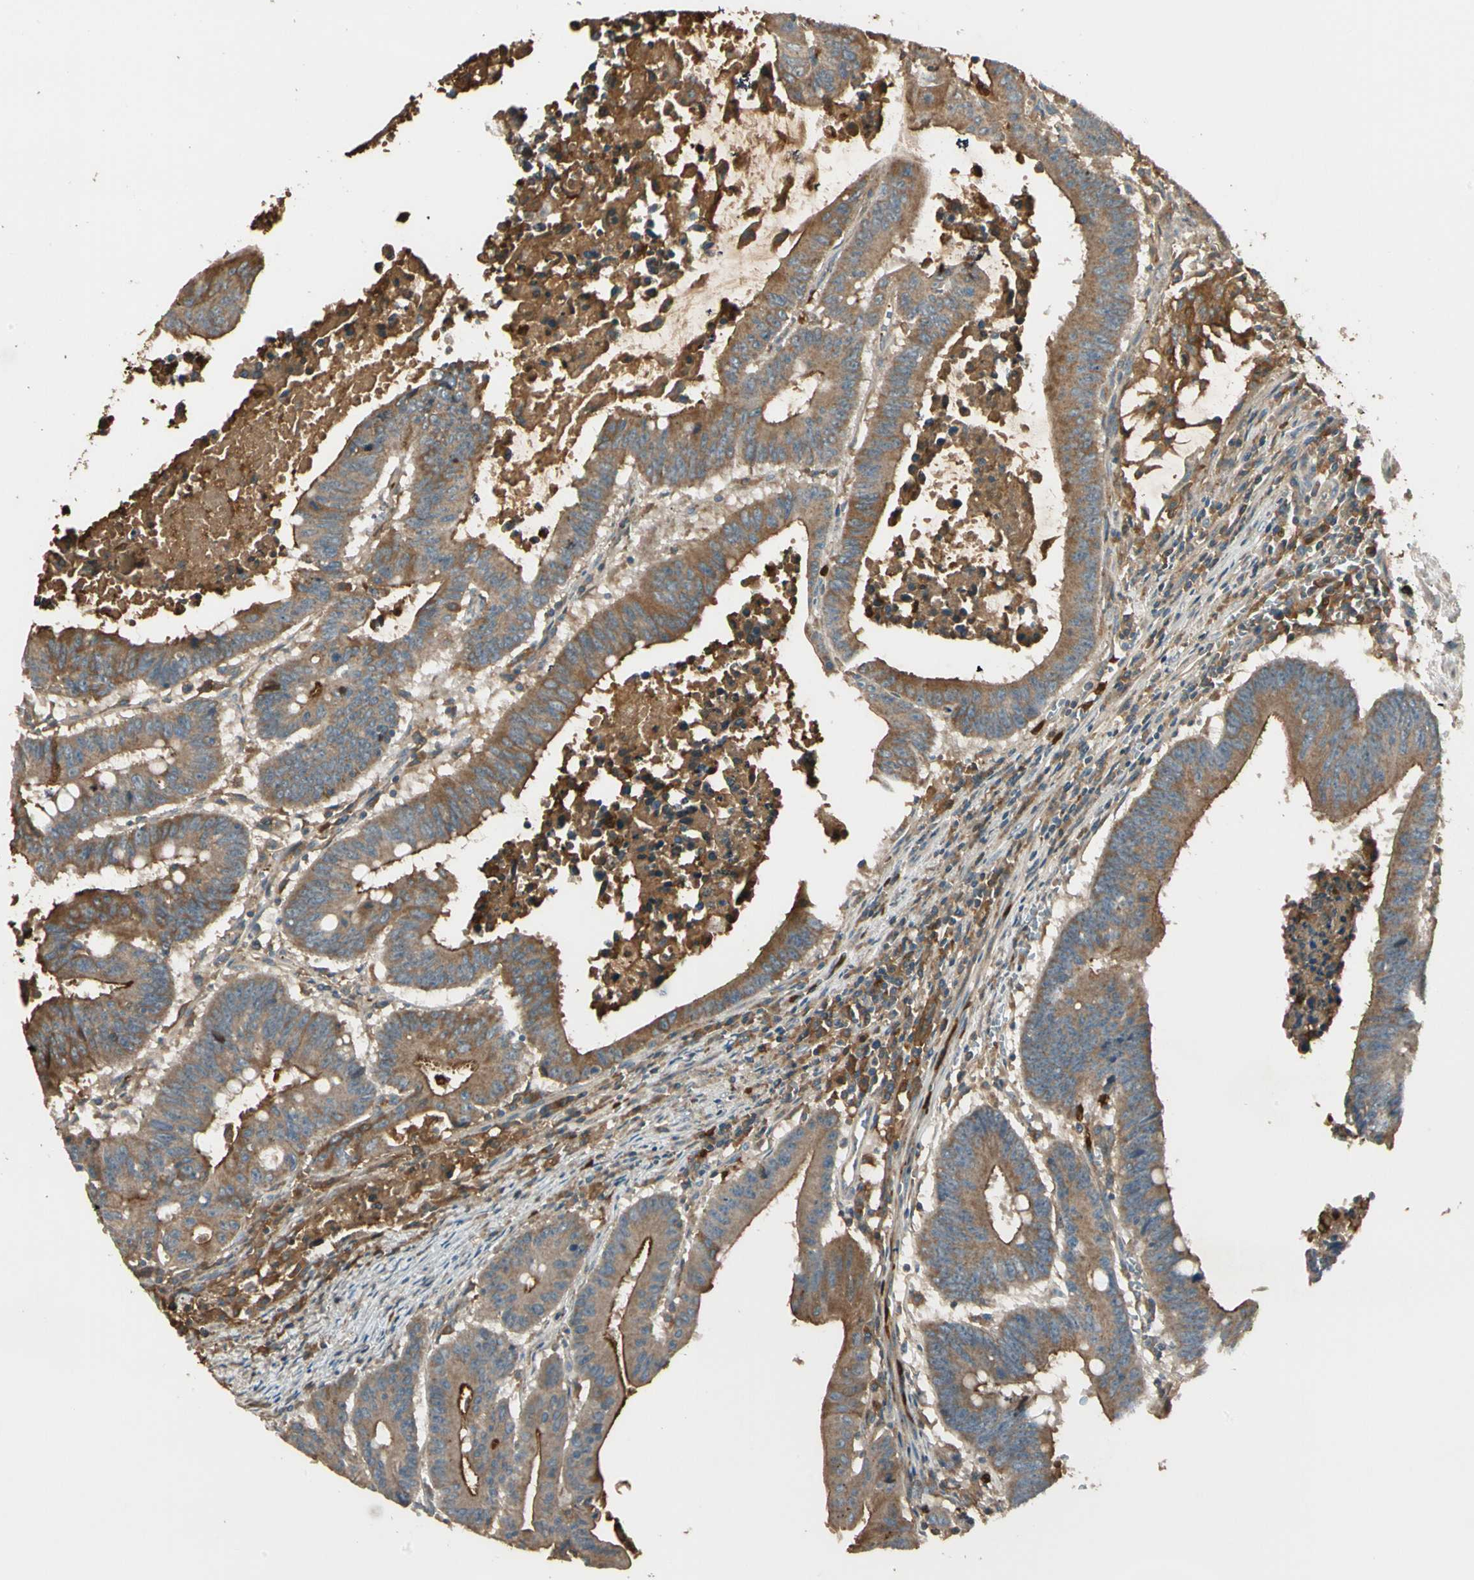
{"staining": {"intensity": "moderate", "quantity": ">75%", "location": "cytoplasmic/membranous"}, "tissue": "colorectal cancer", "cell_type": "Tumor cells", "image_type": "cancer", "snomed": [{"axis": "morphology", "description": "Adenocarcinoma, NOS"}, {"axis": "topography", "description": "Colon"}], "caption": "The histopathology image shows staining of colorectal adenocarcinoma, revealing moderate cytoplasmic/membranous protein expression (brown color) within tumor cells. Using DAB (3,3'-diaminobenzidine) (brown) and hematoxylin (blue) stains, captured at high magnification using brightfield microscopy.", "gene": "STX11", "patient": {"sex": "male", "age": 45}}